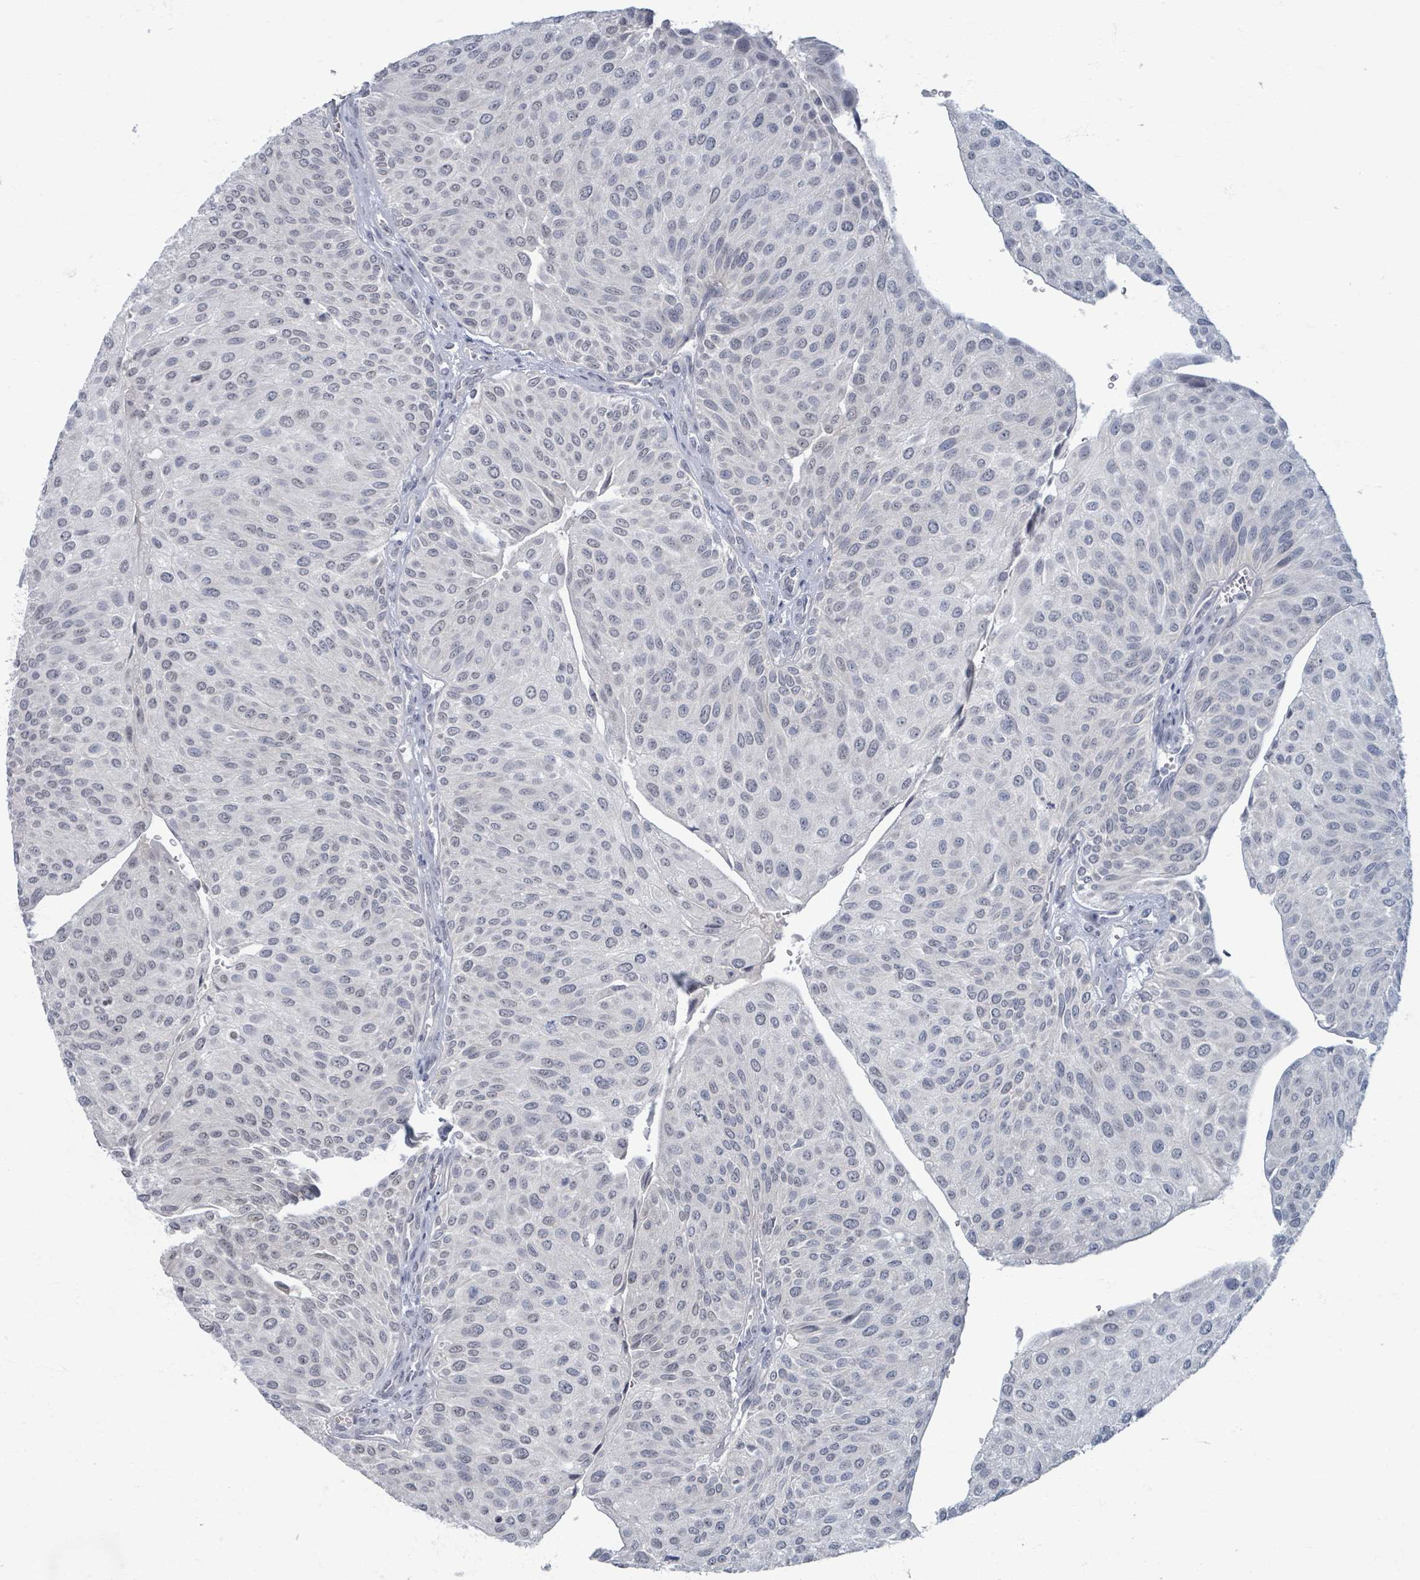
{"staining": {"intensity": "negative", "quantity": "none", "location": "none"}, "tissue": "urothelial cancer", "cell_type": "Tumor cells", "image_type": "cancer", "snomed": [{"axis": "morphology", "description": "Urothelial carcinoma, NOS"}, {"axis": "topography", "description": "Urinary bladder"}], "caption": "IHC histopathology image of neoplastic tissue: human transitional cell carcinoma stained with DAB exhibits no significant protein positivity in tumor cells.", "gene": "WNT11", "patient": {"sex": "male", "age": 67}}